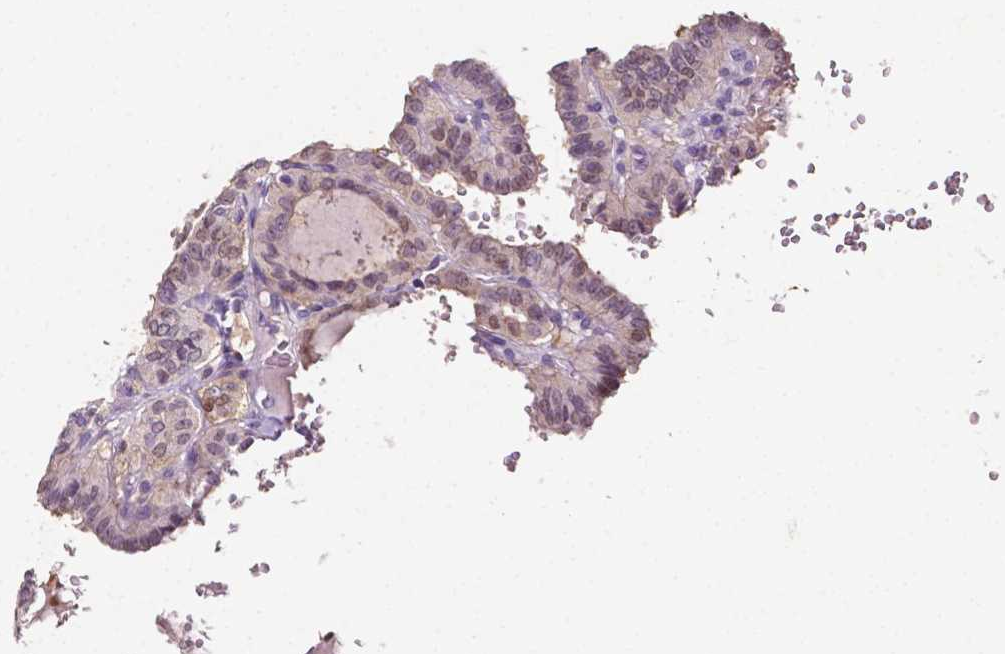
{"staining": {"intensity": "negative", "quantity": "none", "location": "none"}, "tissue": "thyroid cancer", "cell_type": "Tumor cells", "image_type": "cancer", "snomed": [{"axis": "morphology", "description": "Papillary adenocarcinoma, NOS"}, {"axis": "topography", "description": "Thyroid gland"}], "caption": "High magnification brightfield microscopy of thyroid papillary adenocarcinoma stained with DAB (3,3'-diaminobenzidine) (brown) and counterstained with hematoxylin (blue): tumor cells show no significant staining. Nuclei are stained in blue.", "gene": "PSAT1", "patient": {"sex": "female", "age": 21}}